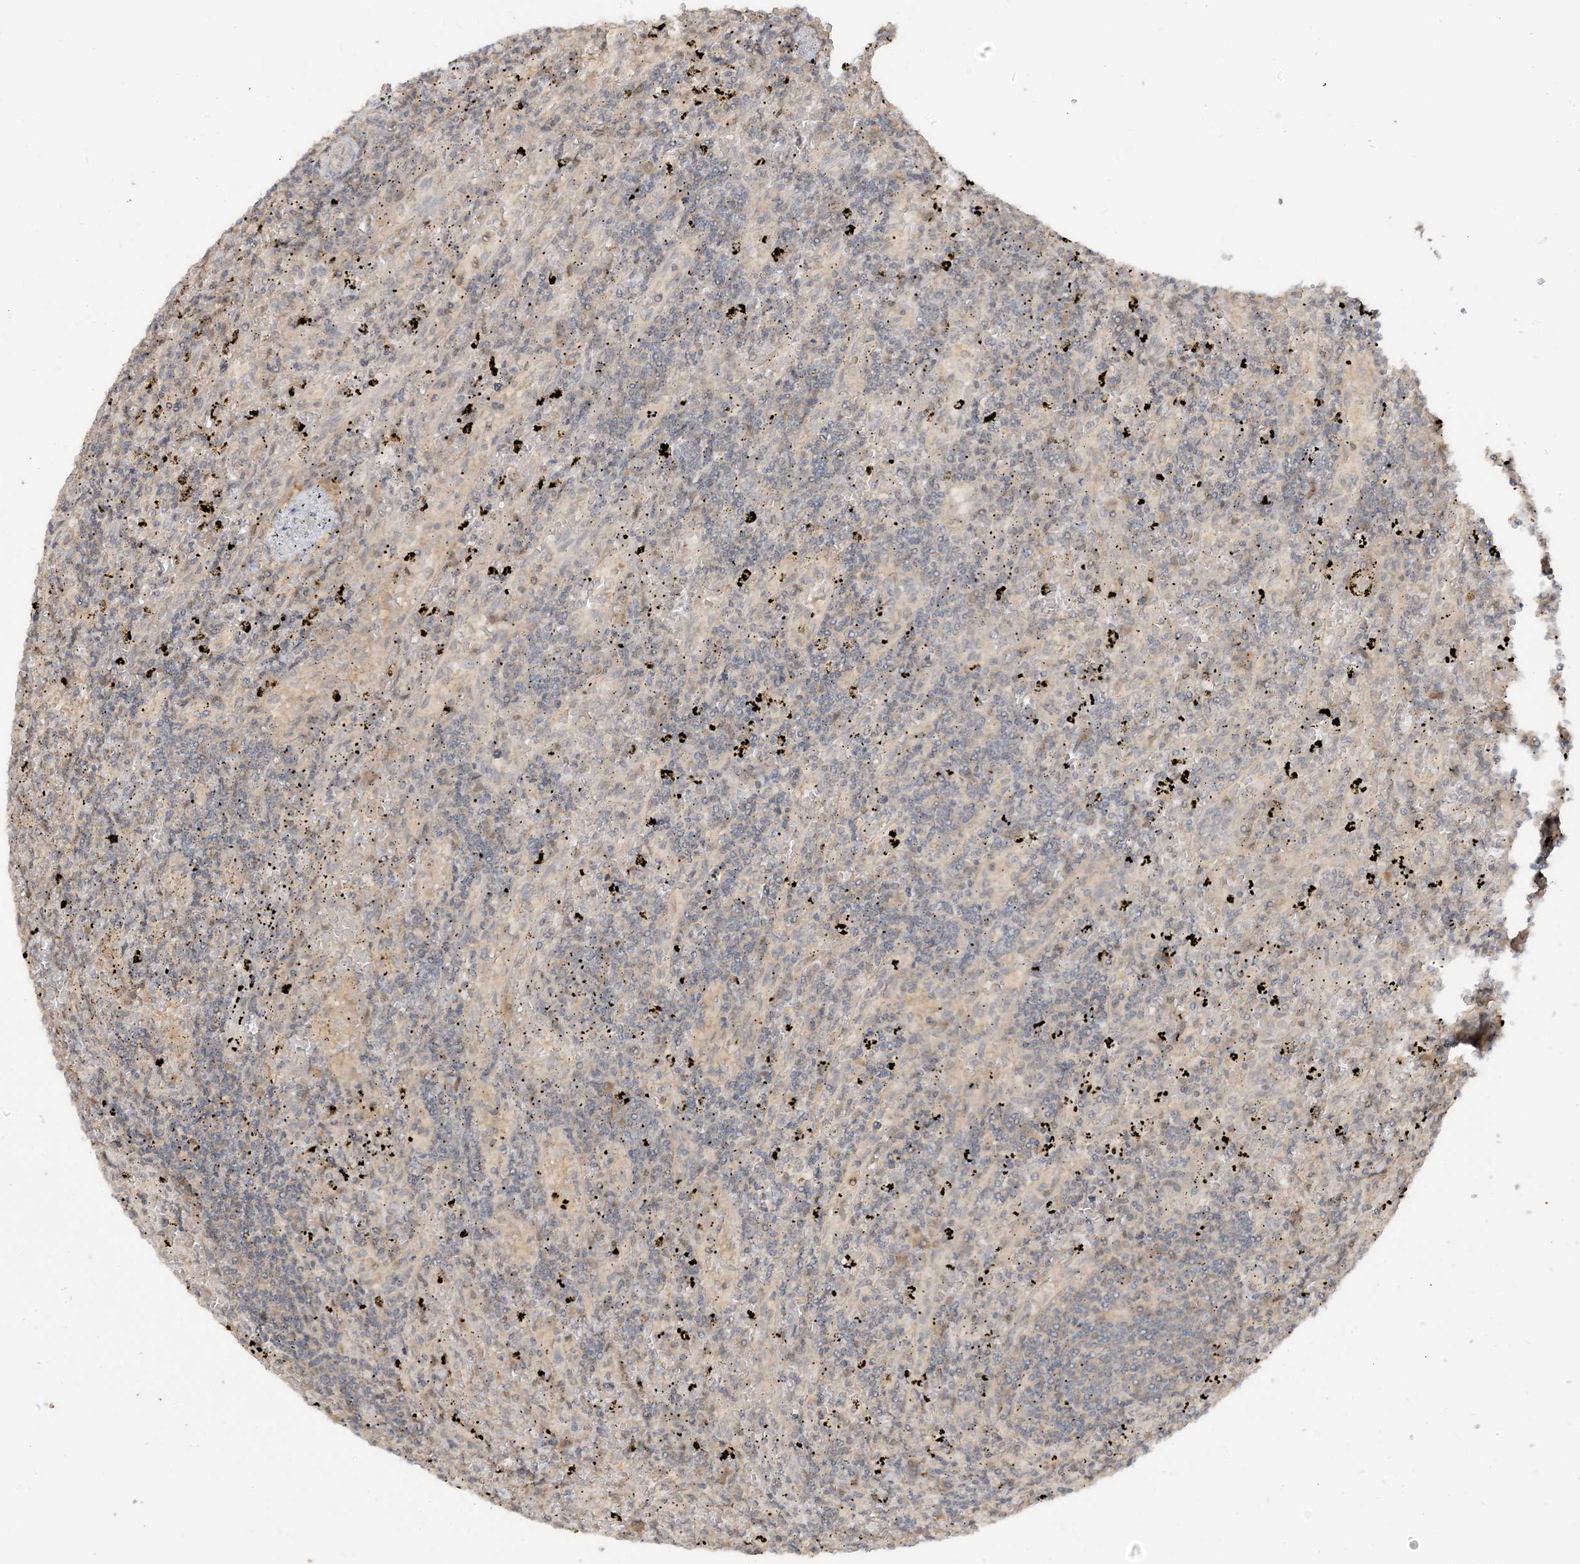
{"staining": {"intensity": "negative", "quantity": "none", "location": "none"}, "tissue": "lymphoma", "cell_type": "Tumor cells", "image_type": "cancer", "snomed": [{"axis": "morphology", "description": "Malignant lymphoma, non-Hodgkin's type, Low grade"}, {"axis": "topography", "description": "Spleen"}], "caption": "The histopathology image displays no significant positivity in tumor cells of low-grade malignant lymphoma, non-Hodgkin's type.", "gene": "TBCC", "patient": {"sex": "male", "age": 76}}